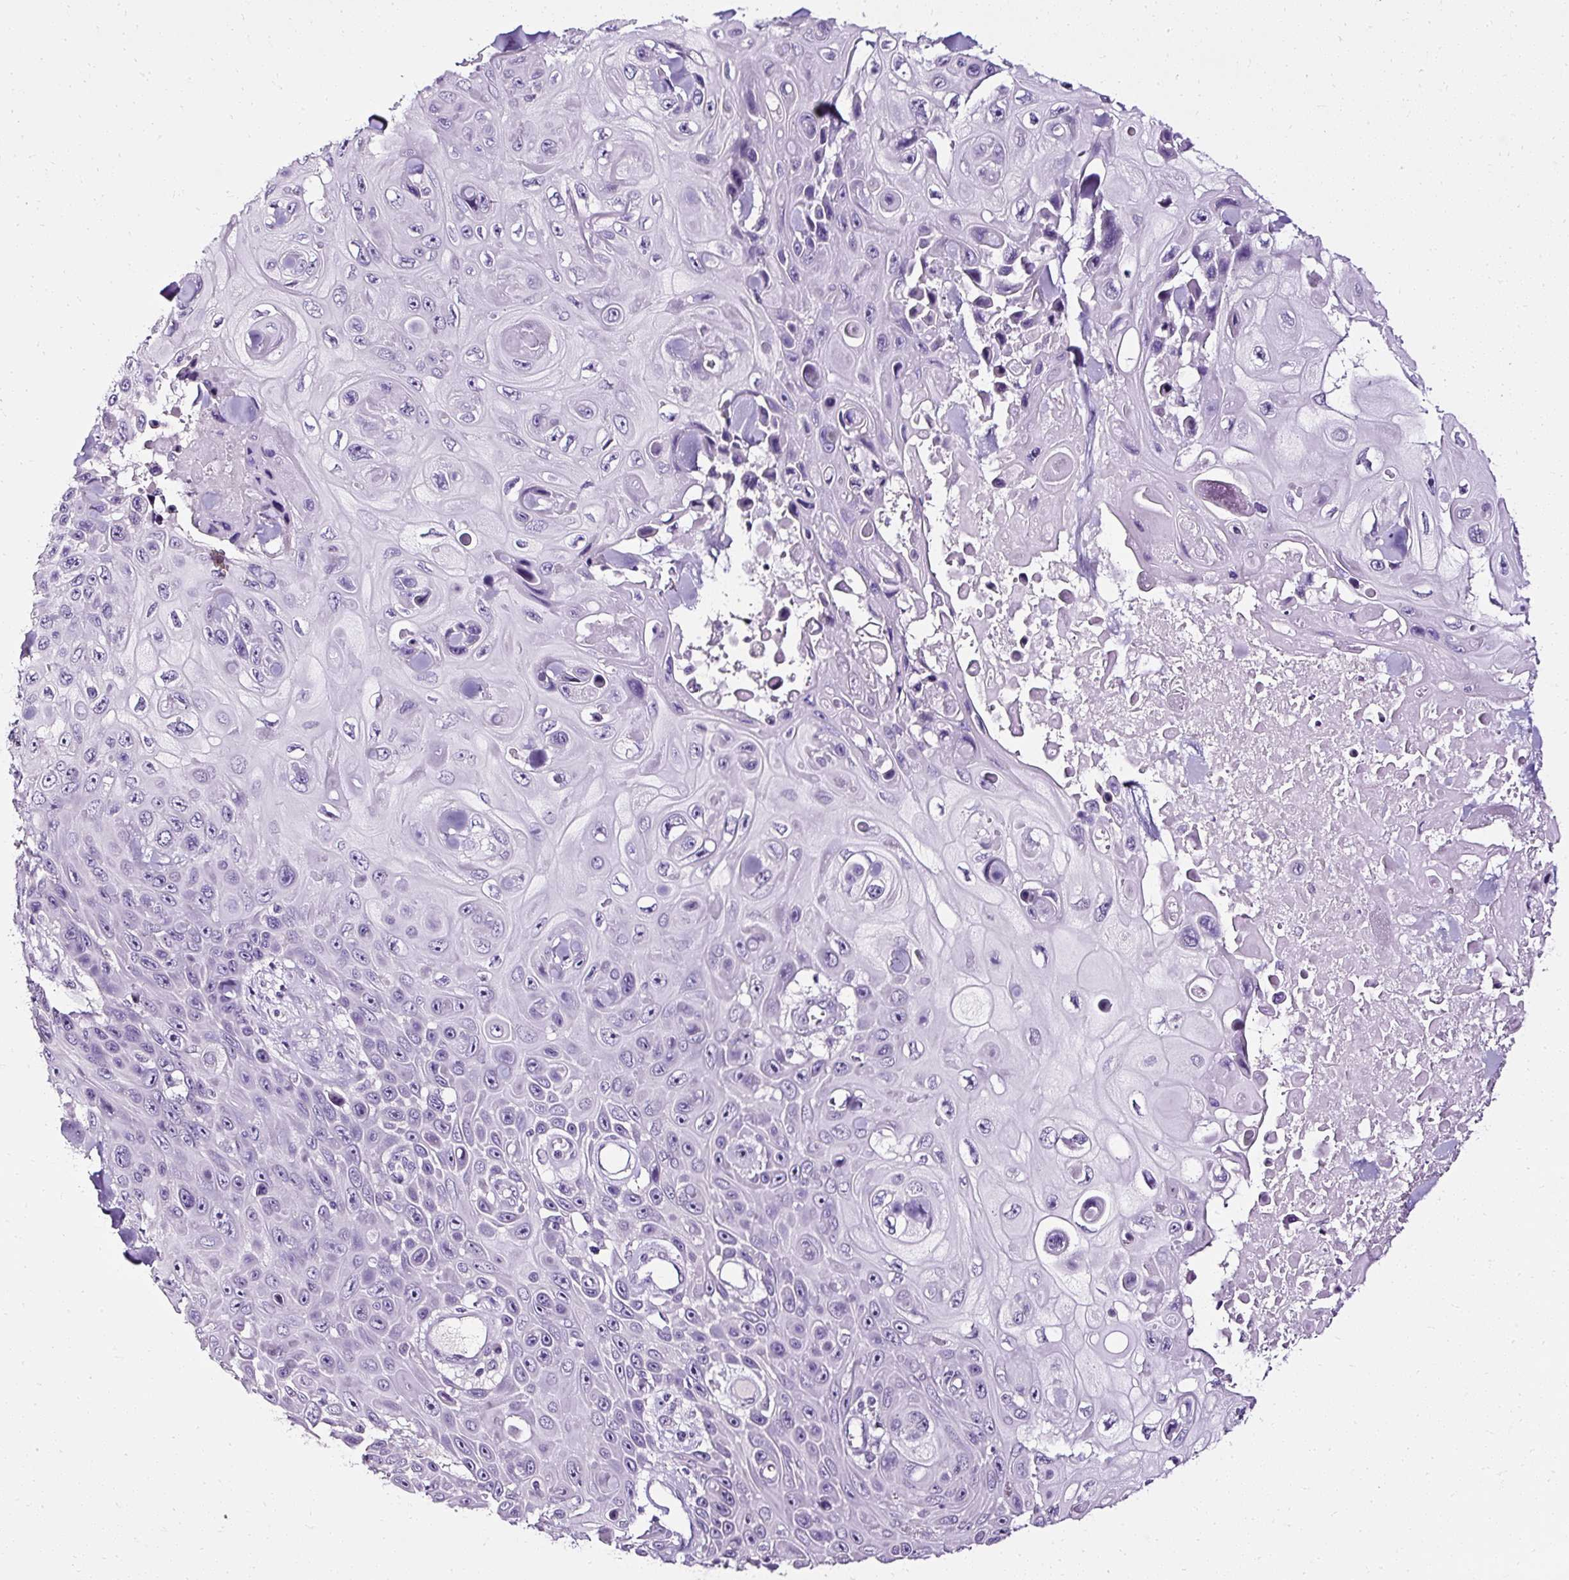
{"staining": {"intensity": "negative", "quantity": "none", "location": "none"}, "tissue": "skin cancer", "cell_type": "Tumor cells", "image_type": "cancer", "snomed": [{"axis": "morphology", "description": "Squamous cell carcinoma, NOS"}, {"axis": "topography", "description": "Skin"}], "caption": "Skin cancer stained for a protein using IHC exhibits no expression tumor cells.", "gene": "ATP2A1", "patient": {"sex": "male", "age": 82}}